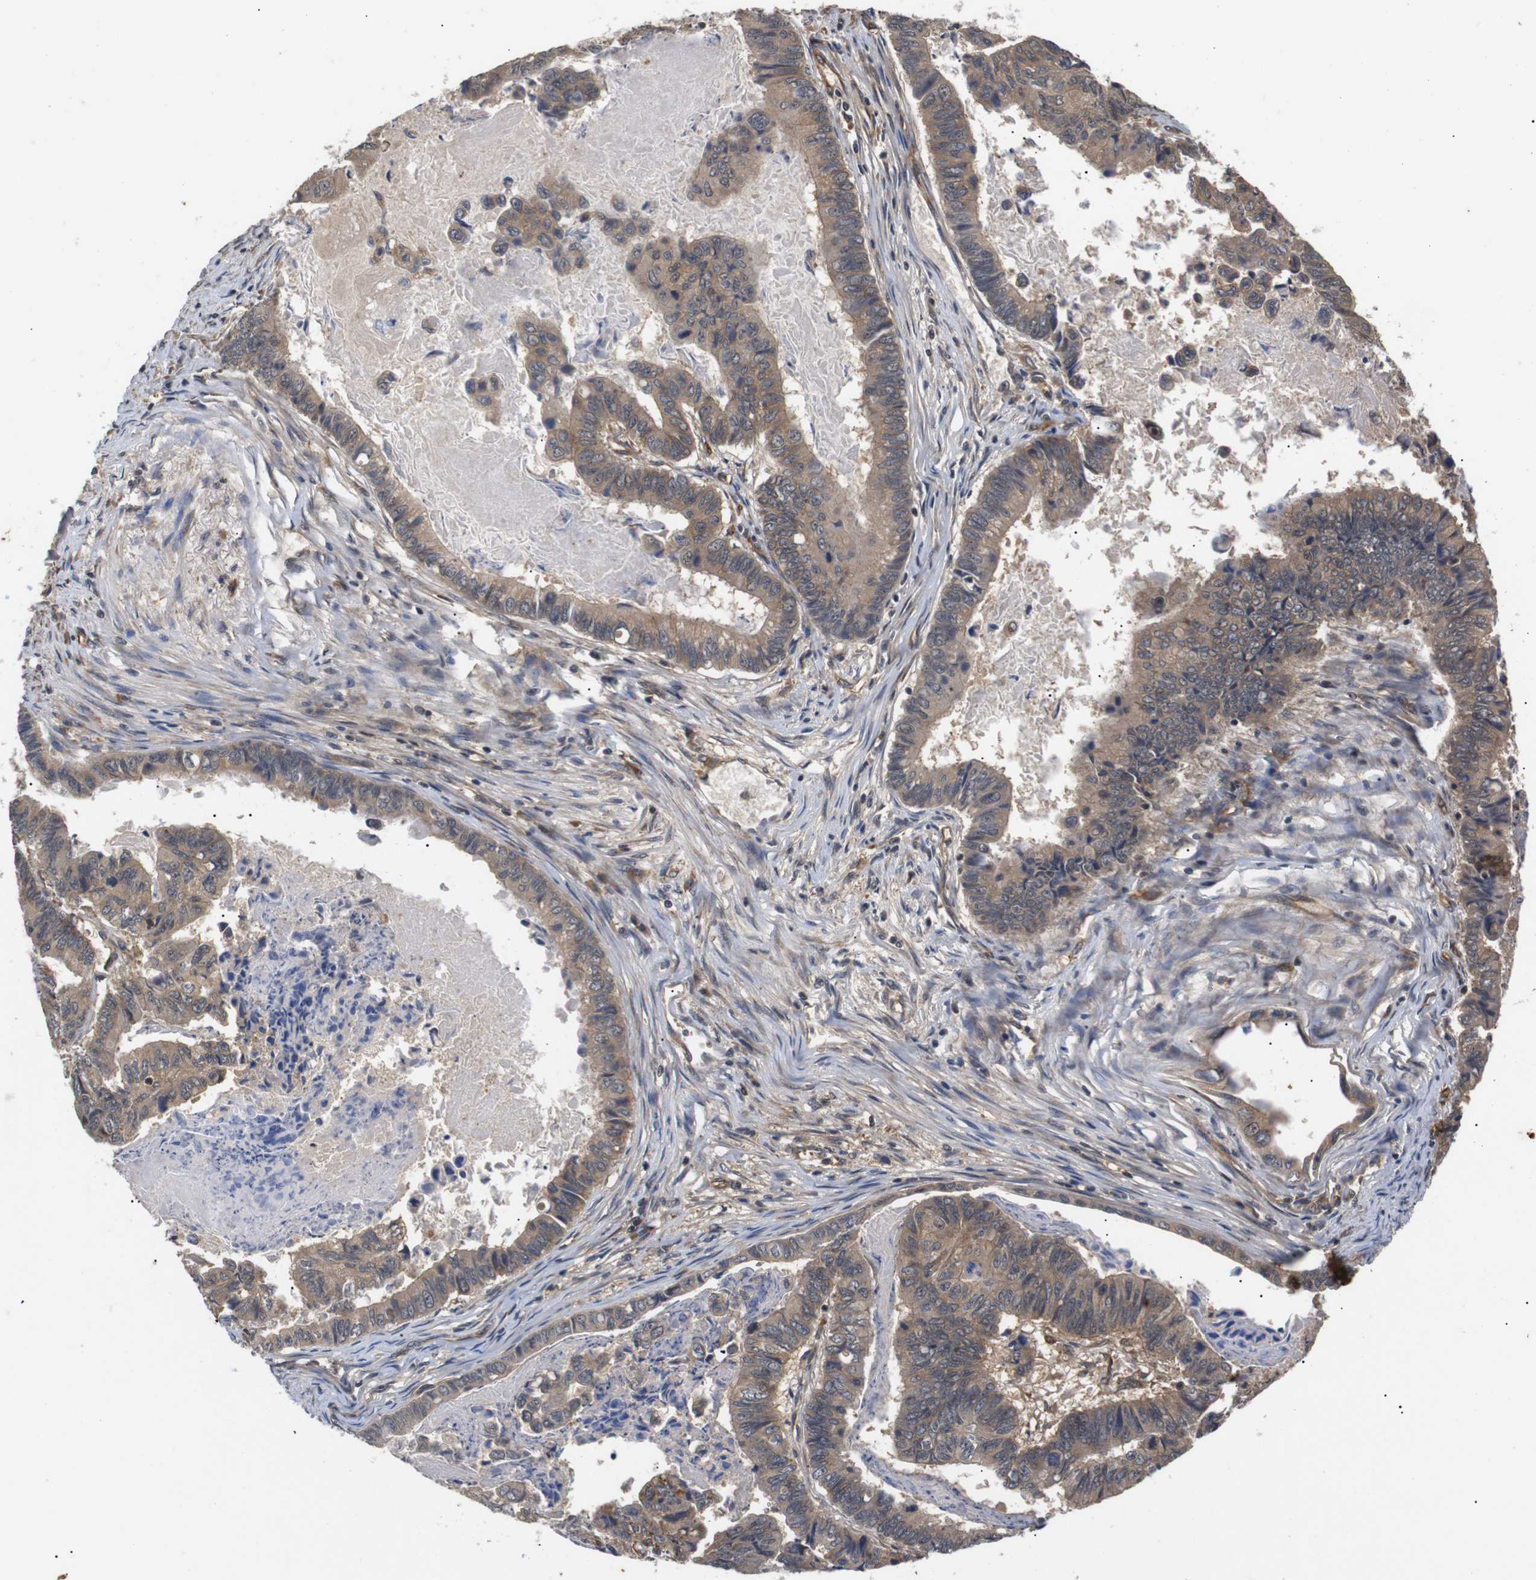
{"staining": {"intensity": "moderate", "quantity": ">75%", "location": "cytoplasmic/membranous"}, "tissue": "stomach cancer", "cell_type": "Tumor cells", "image_type": "cancer", "snomed": [{"axis": "morphology", "description": "Adenocarcinoma, NOS"}, {"axis": "topography", "description": "Stomach, lower"}], "caption": "Stomach cancer tissue demonstrates moderate cytoplasmic/membranous staining in approximately >75% of tumor cells (DAB (3,3'-diaminobenzidine) IHC with brightfield microscopy, high magnification).", "gene": "RIPK1", "patient": {"sex": "male", "age": 77}}